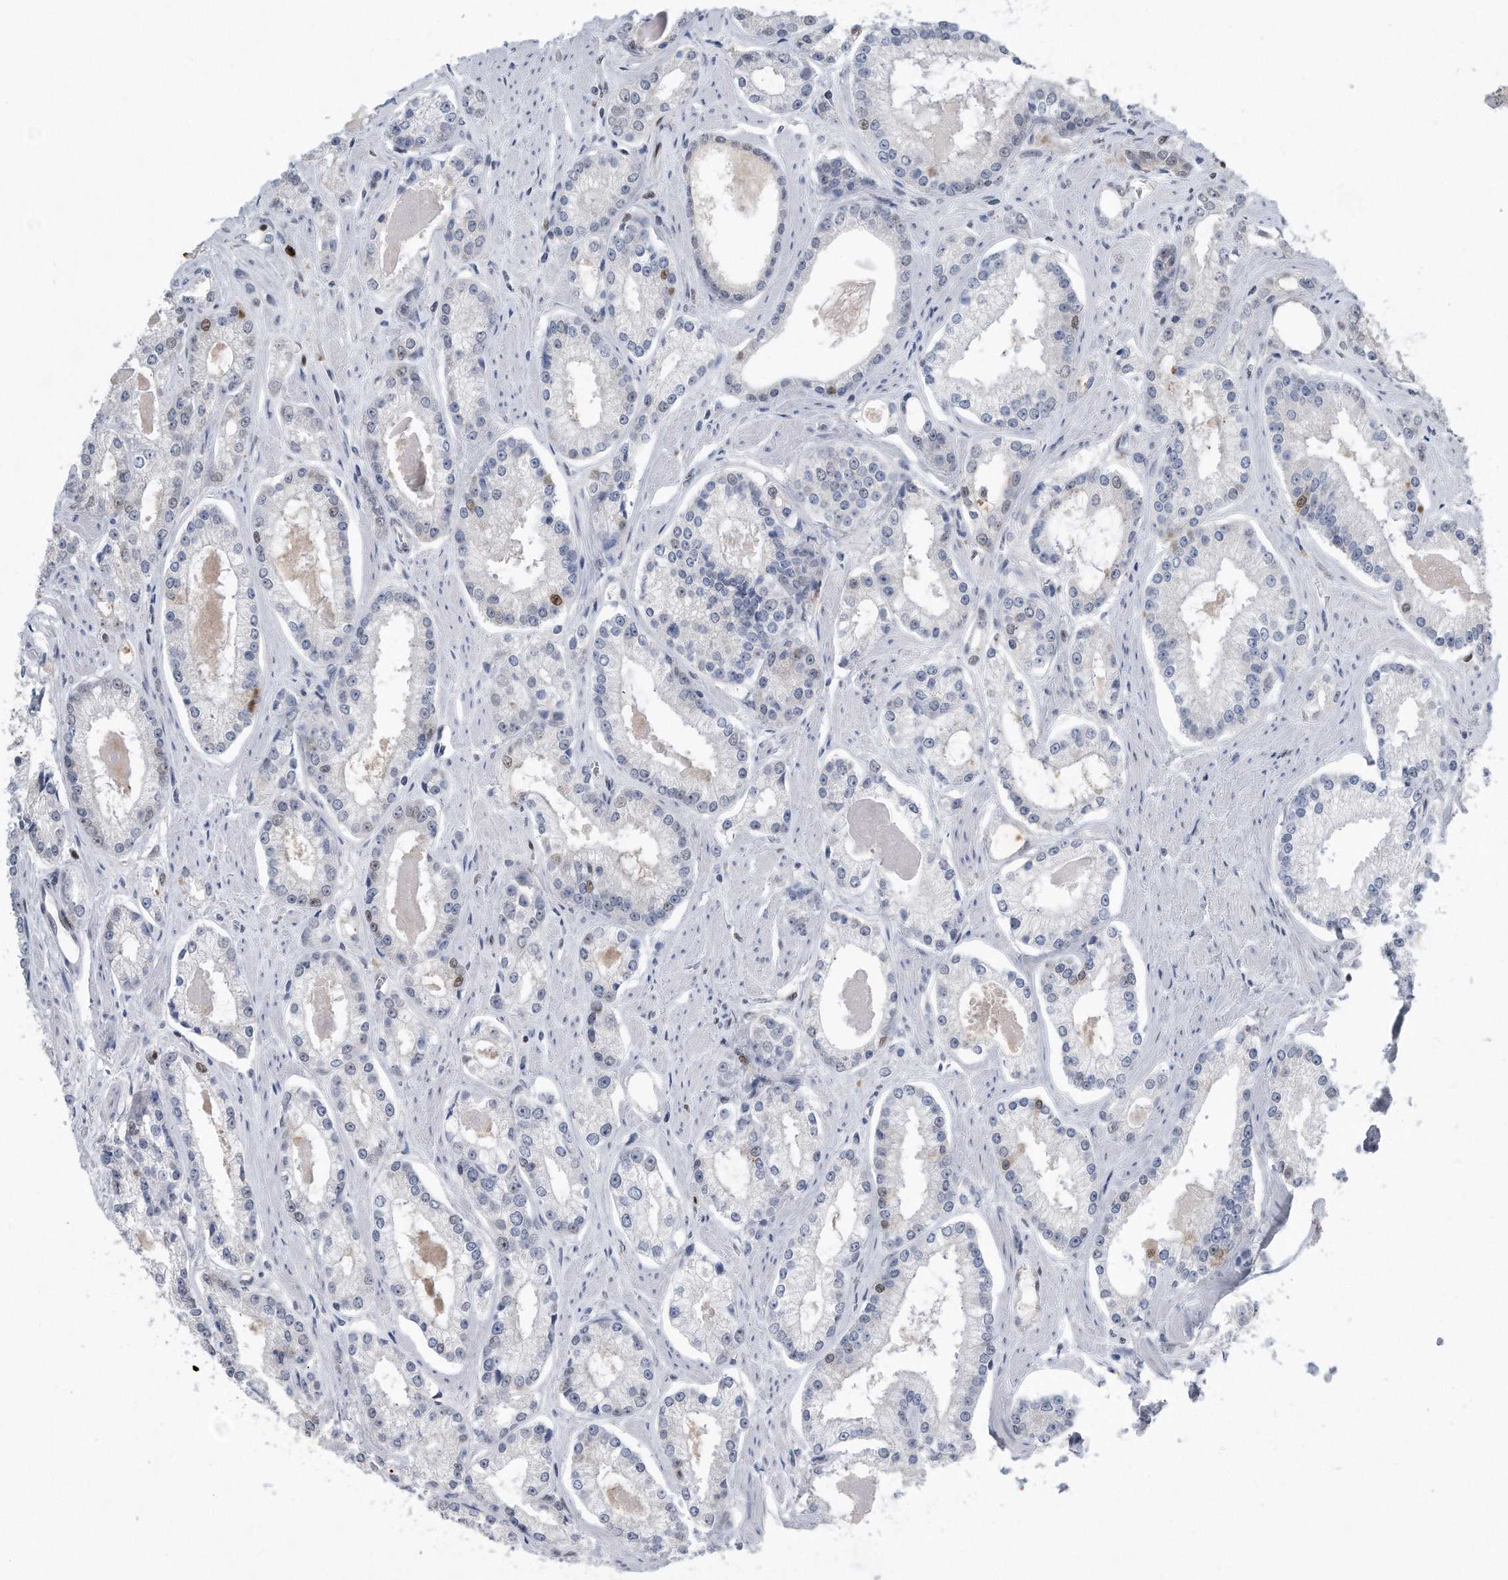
{"staining": {"intensity": "moderate", "quantity": "<25%", "location": "nuclear"}, "tissue": "prostate cancer", "cell_type": "Tumor cells", "image_type": "cancer", "snomed": [{"axis": "morphology", "description": "Adenocarcinoma, Low grade"}, {"axis": "topography", "description": "Prostate"}], "caption": "A photomicrograph of adenocarcinoma (low-grade) (prostate) stained for a protein reveals moderate nuclear brown staining in tumor cells.", "gene": "PCNA", "patient": {"sex": "male", "age": 54}}